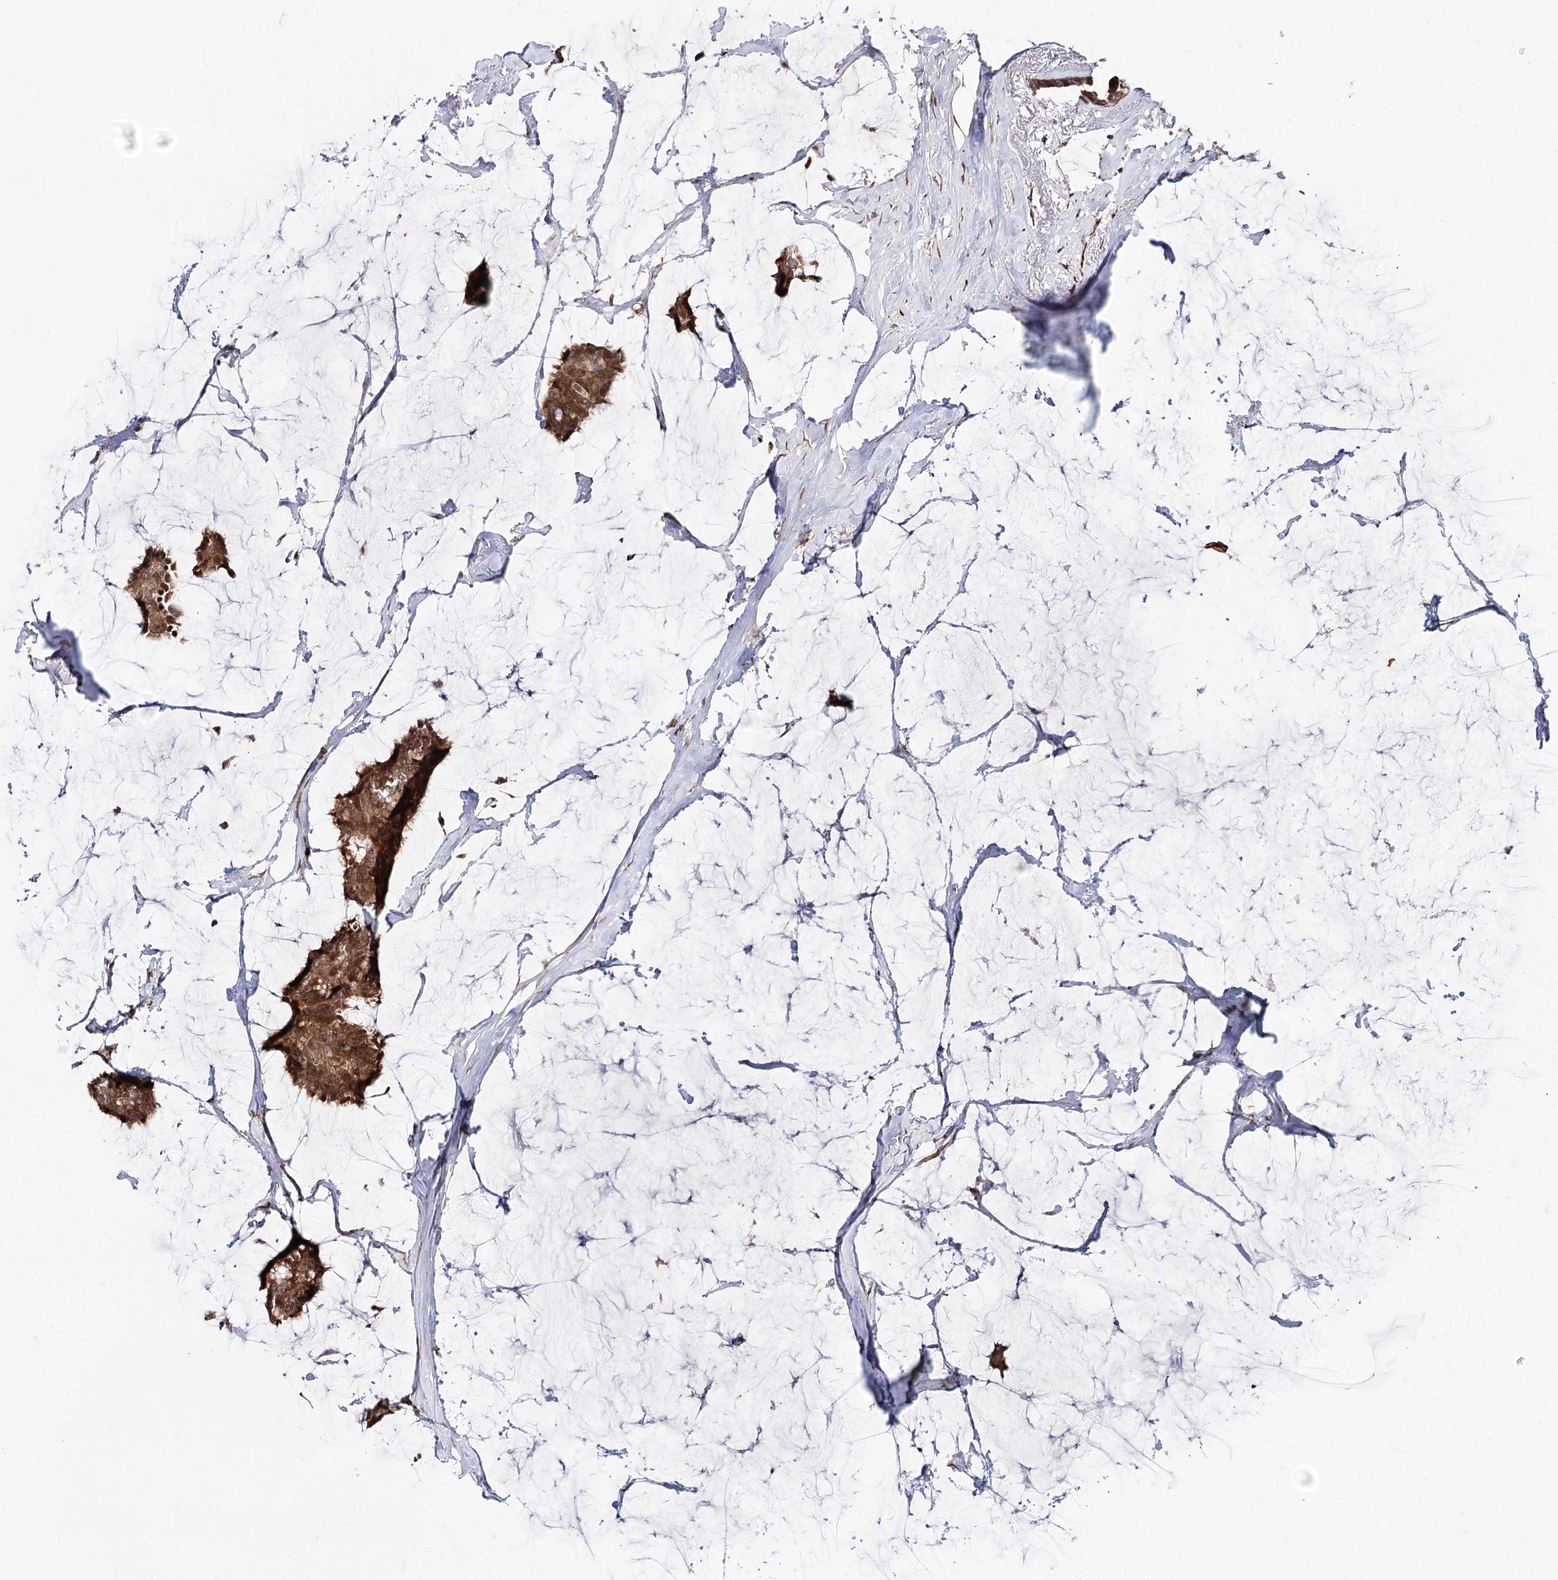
{"staining": {"intensity": "moderate", "quantity": ">75%", "location": "cytoplasmic/membranous,nuclear"}, "tissue": "breast cancer", "cell_type": "Tumor cells", "image_type": "cancer", "snomed": [{"axis": "morphology", "description": "Duct carcinoma"}, {"axis": "topography", "description": "Breast"}], "caption": "Brown immunohistochemical staining in breast cancer (intraductal carcinoma) reveals moderate cytoplasmic/membranous and nuclear expression in approximately >75% of tumor cells. (DAB IHC, brown staining for protein, blue staining for nuclei).", "gene": "MKNK1", "patient": {"sex": "female", "age": 93}}